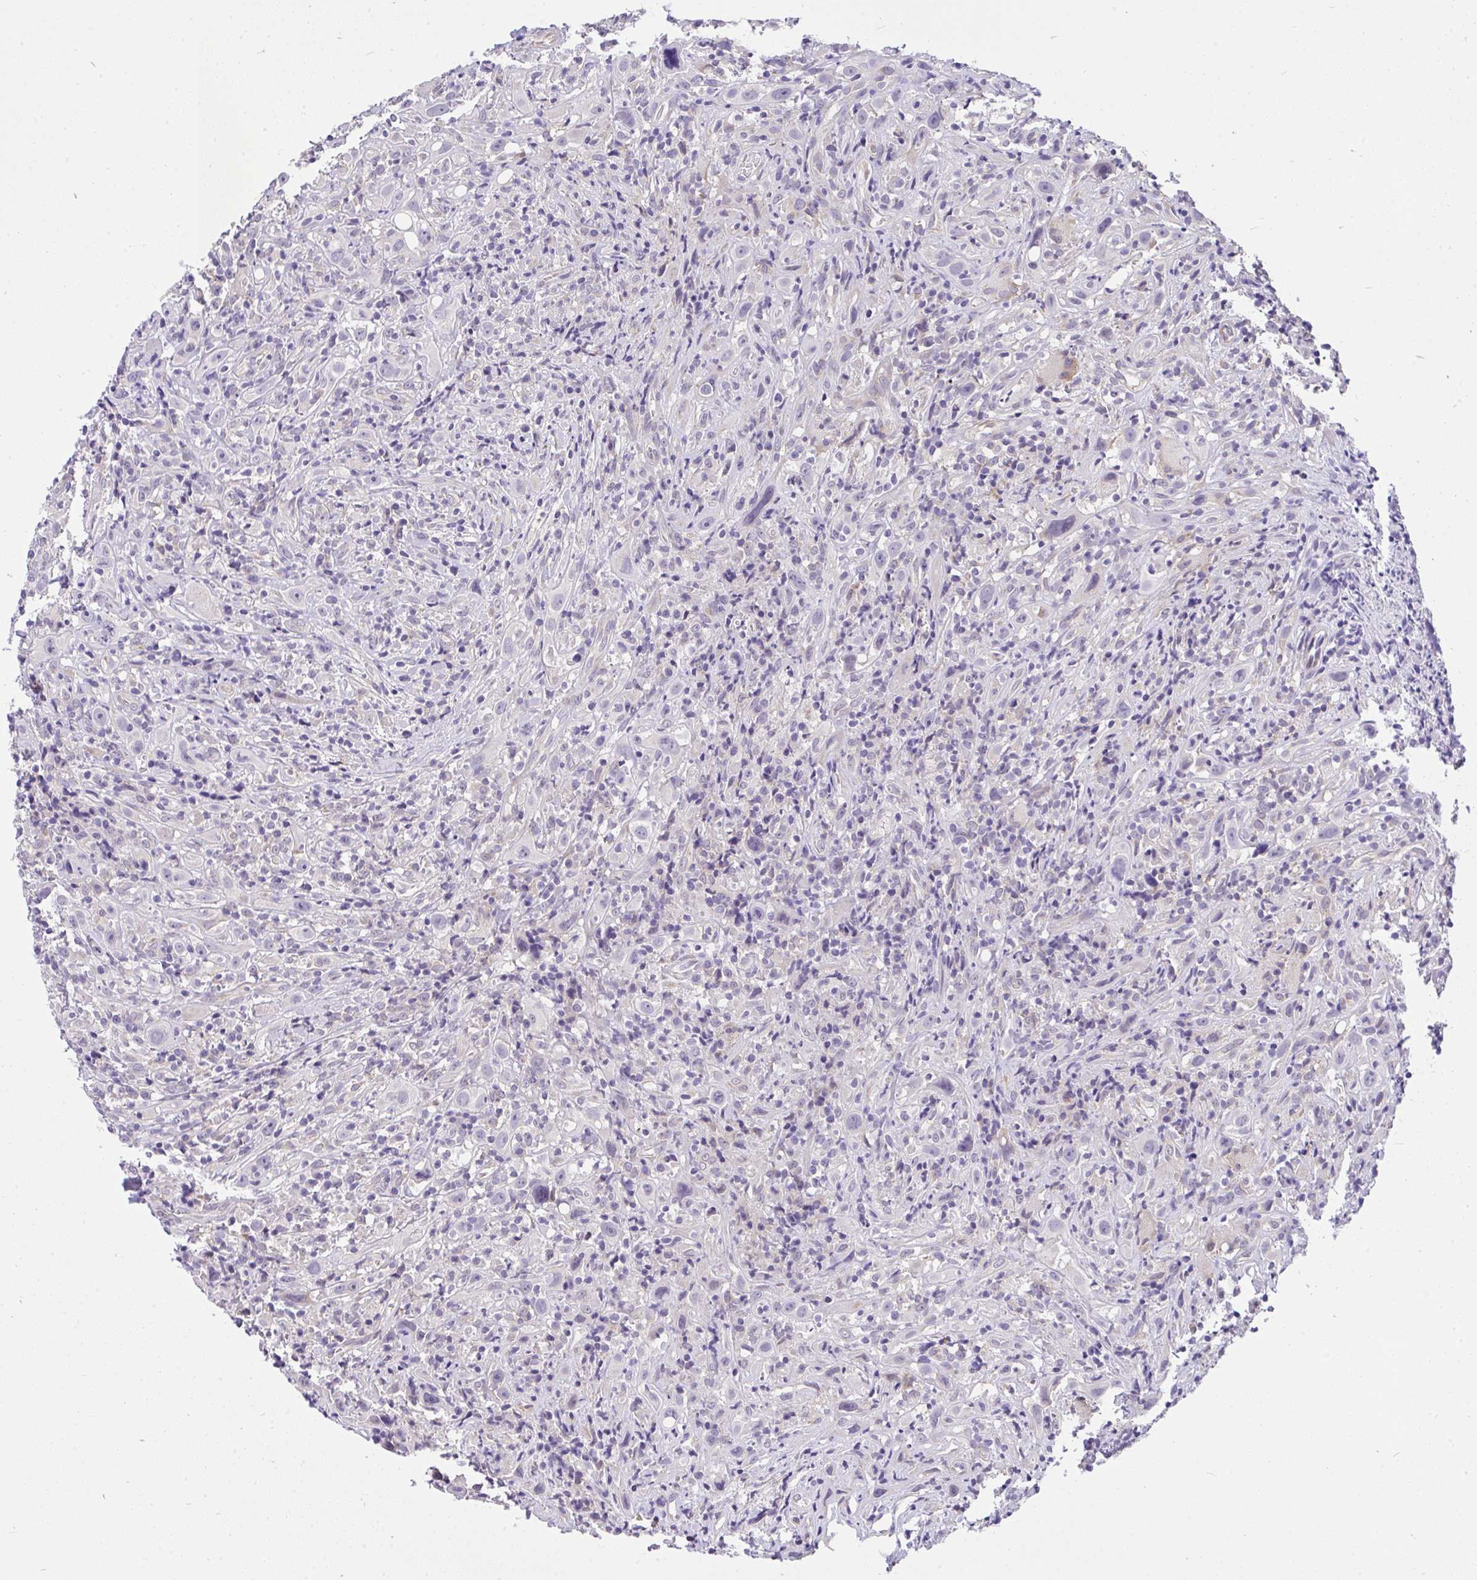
{"staining": {"intensity": "negative", "quantity": "none", "location": "none"}, "tissue": "head and neck cancer", "cell_type": "Tumor cells", "image_type": "cancer", "snomed": [{"axis": "morphology", "description": "Squamous cell carcinoma, NOS"}, {"axis": "topography", "description": "Head-Neck"}], "caption": "An immunohistochemistry micrograph of head and neck cancer (squamous cell carcinoma) is shown. There is no staining in tumor cells of head and neck cancer (squamous cell carcinoma).", "gene": "VGLL3", "patient": {"sex": "female", "age": 95}}